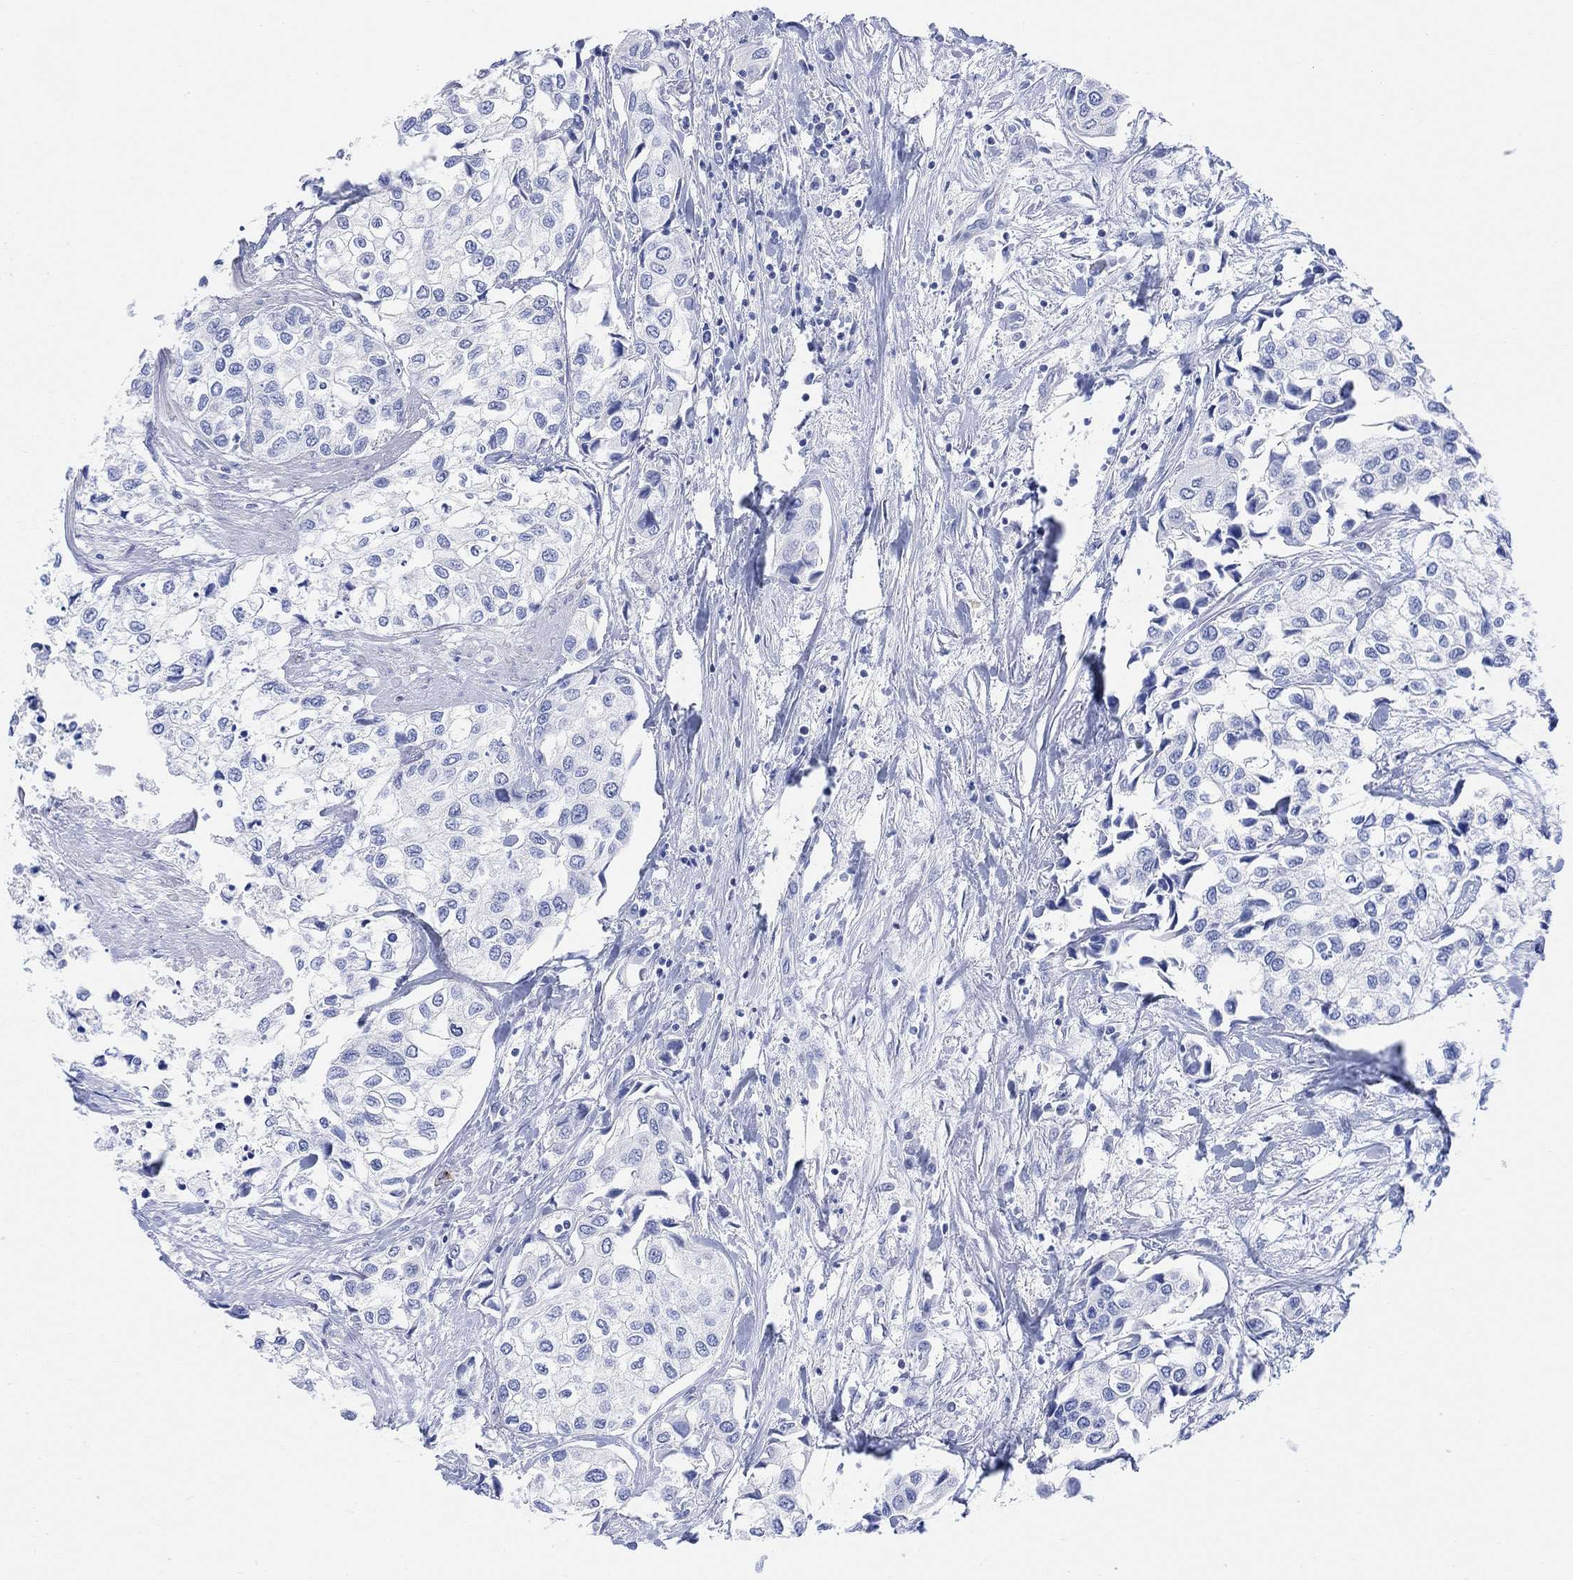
{"staining": {"intensity": "negative", "quantity": "none", "location": "none"}, "tissue": "urothelial cancer", "cell_type": "Tumor cells", "image_type": "cancer", "snomed": [{"axis": "morphology", "description": "Urothelial carcinoma, High grade"}, {"axis": "topography", "description": "Urinary bladder"}], "caption": "High magnification brightfield microscopy of urothelial cancer stained with DAB (brown) and counterstained with hematoxylin (blue): tumor cells show no significant positivity.", "gene": "TLDC2", "patient": {"sex": "male", "age": 73}}